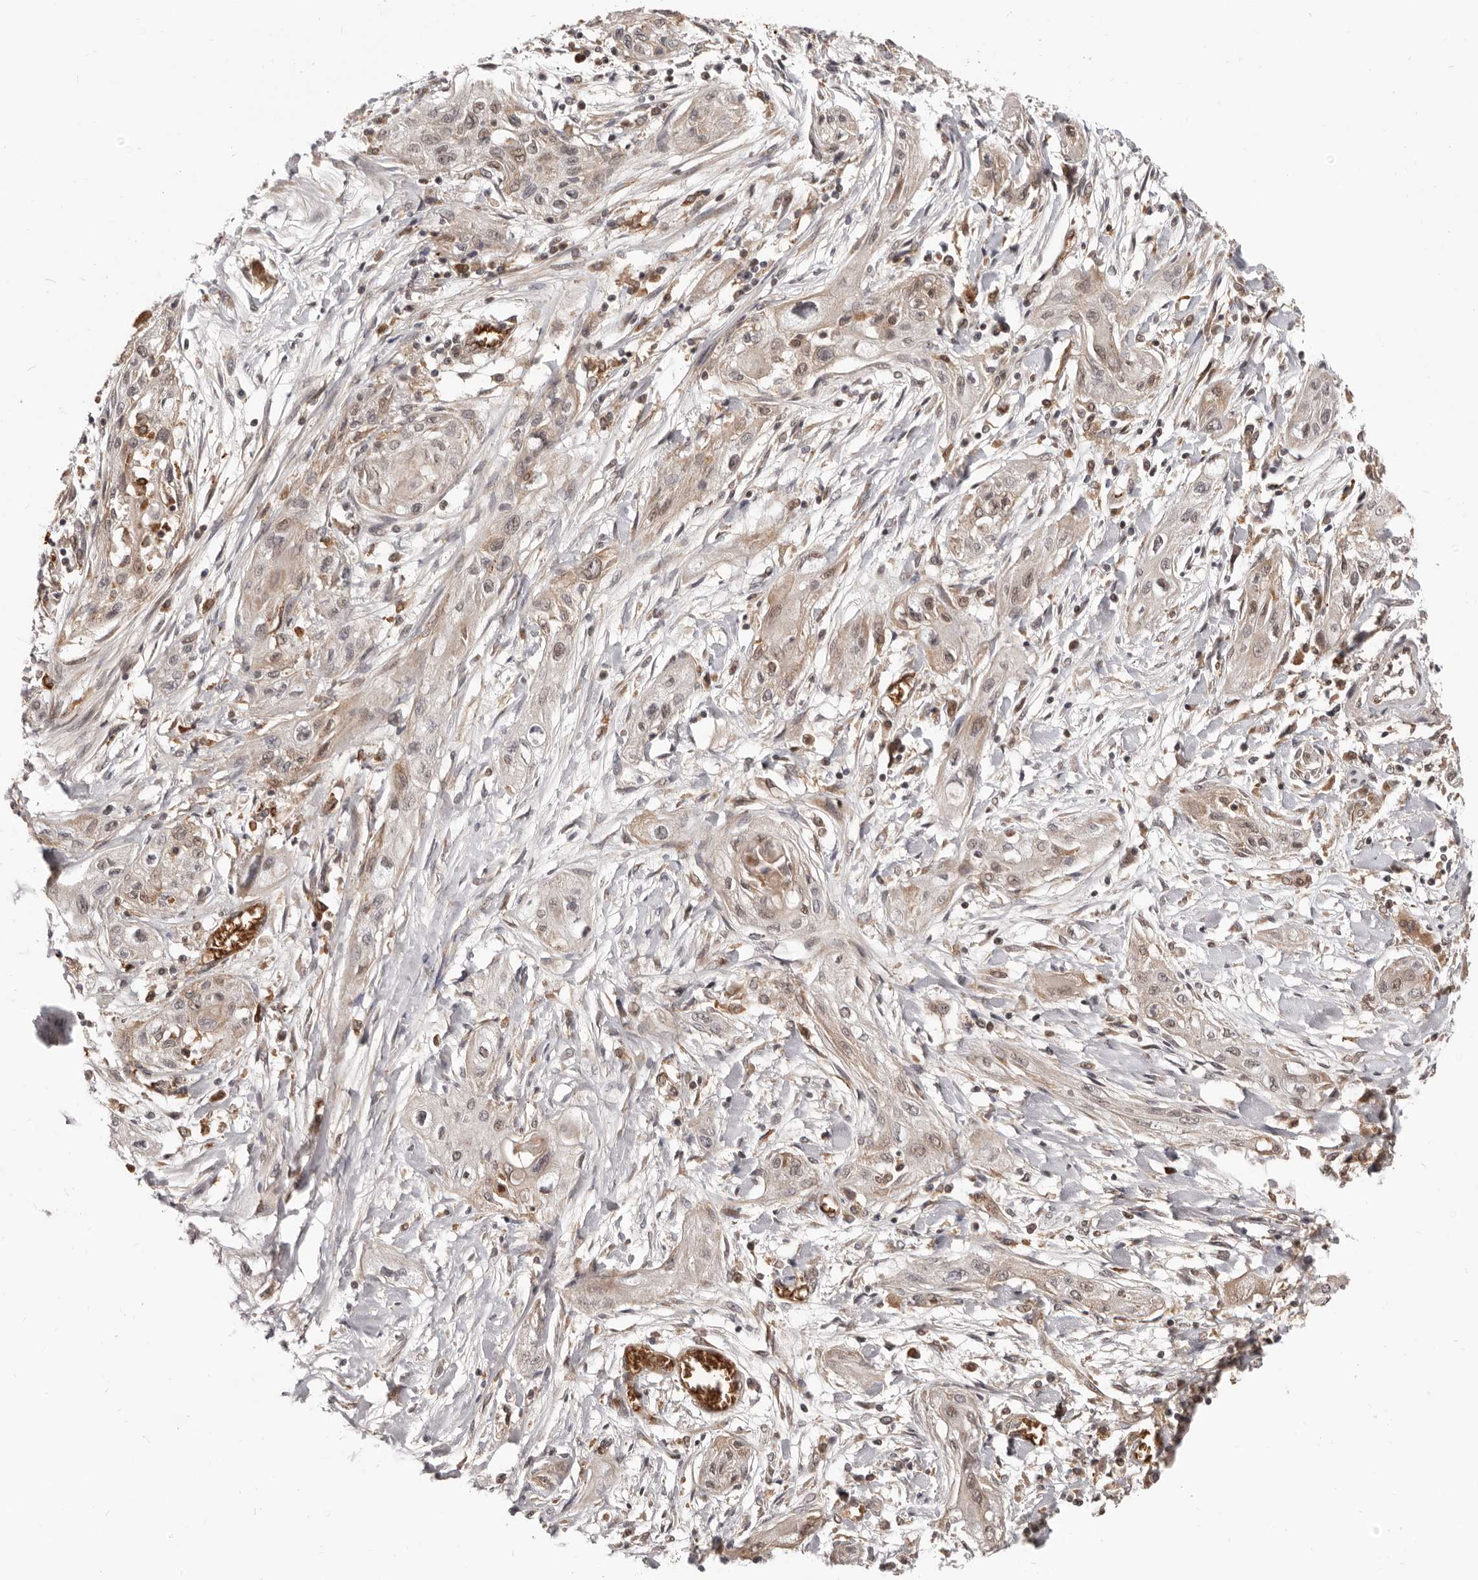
{"staining": {"intensity": "weak", "quantity": ">75%", "location": "cytoplasmic/membranous,nuclear"}, "tissue": "lung cancer", "cell_type": "Tumor cells", "image_type": "cancer", "snomed": [{"axis": "morphology", "description": "Squamous cell carcinoma, NOS"}, {"axis": "topography", "description": "Lung"}], "caption": "An immunohistochemistry image of tumor tissue is shown. Protein staining in brown highlights weak cytoplasmic/membranous and nuclear positivity in lung cancer within tumor cells.", "gene": "NCOA3", "patient": {"sex": "female", "age": 47}}